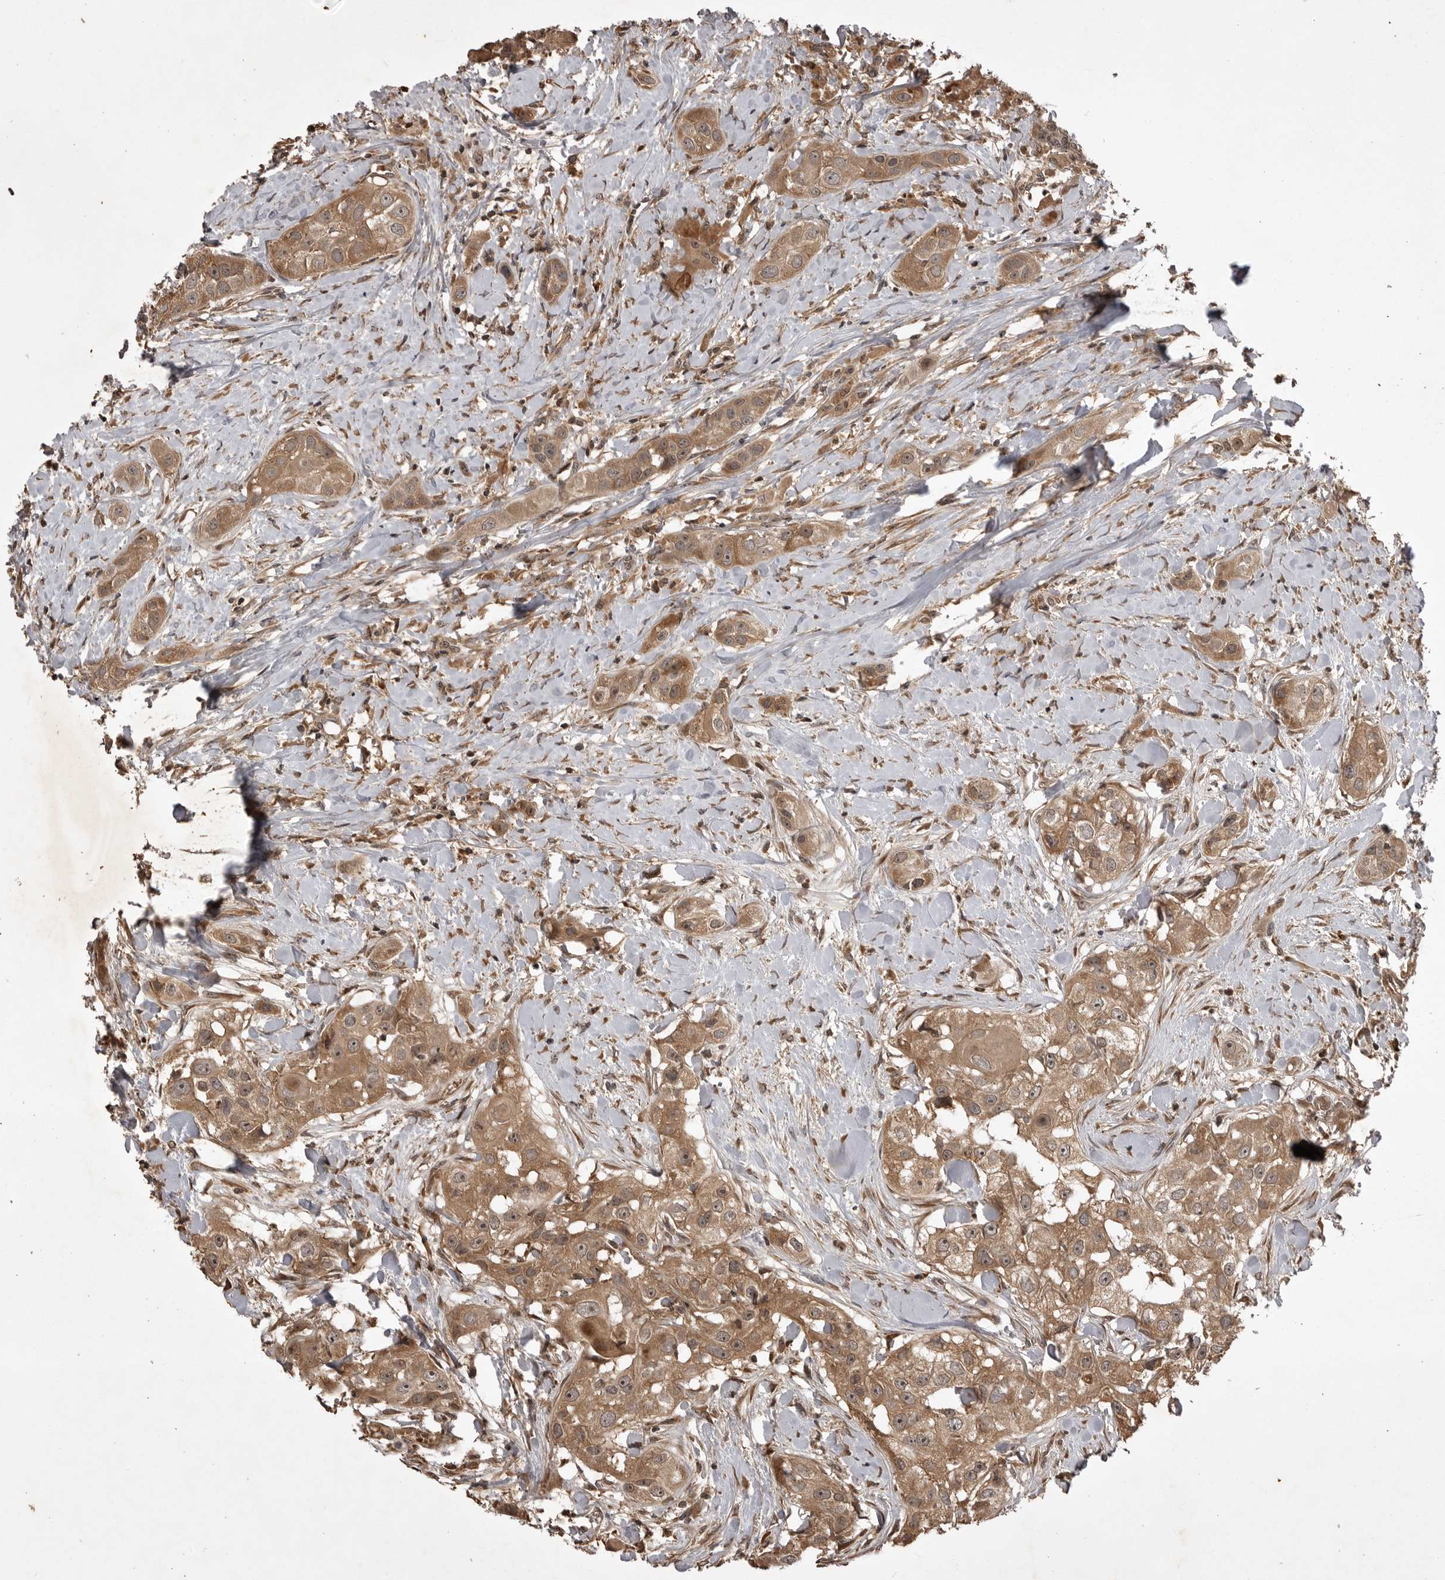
{"staining": {"intensity": "moderate", "quantity": ">75%", "location": "cytoplasmic/membranous,nuclear"}, "tissue": "head and neck cancer", "cell_type": "Tumor cells", "image_type": "cancer", "snomed": [{"axis": "morphology", "description": "Normal tissue, NOS"}, {"axis": "morphology", "description": "Squamous cell carcinoma, NOS"}, {"axis": "topography", "description": "Skeletal muscle"}, {"axis": "topography", "description": "Head-Neck"}], "caption": "Immunohistochemical staining of head and neck cancer (squamous cell carcinoma) demonstrates medium levels of moderate cytoplasmic/membranous and nuclear staining in approximately >75% of tumor cells.", "gene": "AKAP7", "patient": {"sex": "male", "age": 51}}